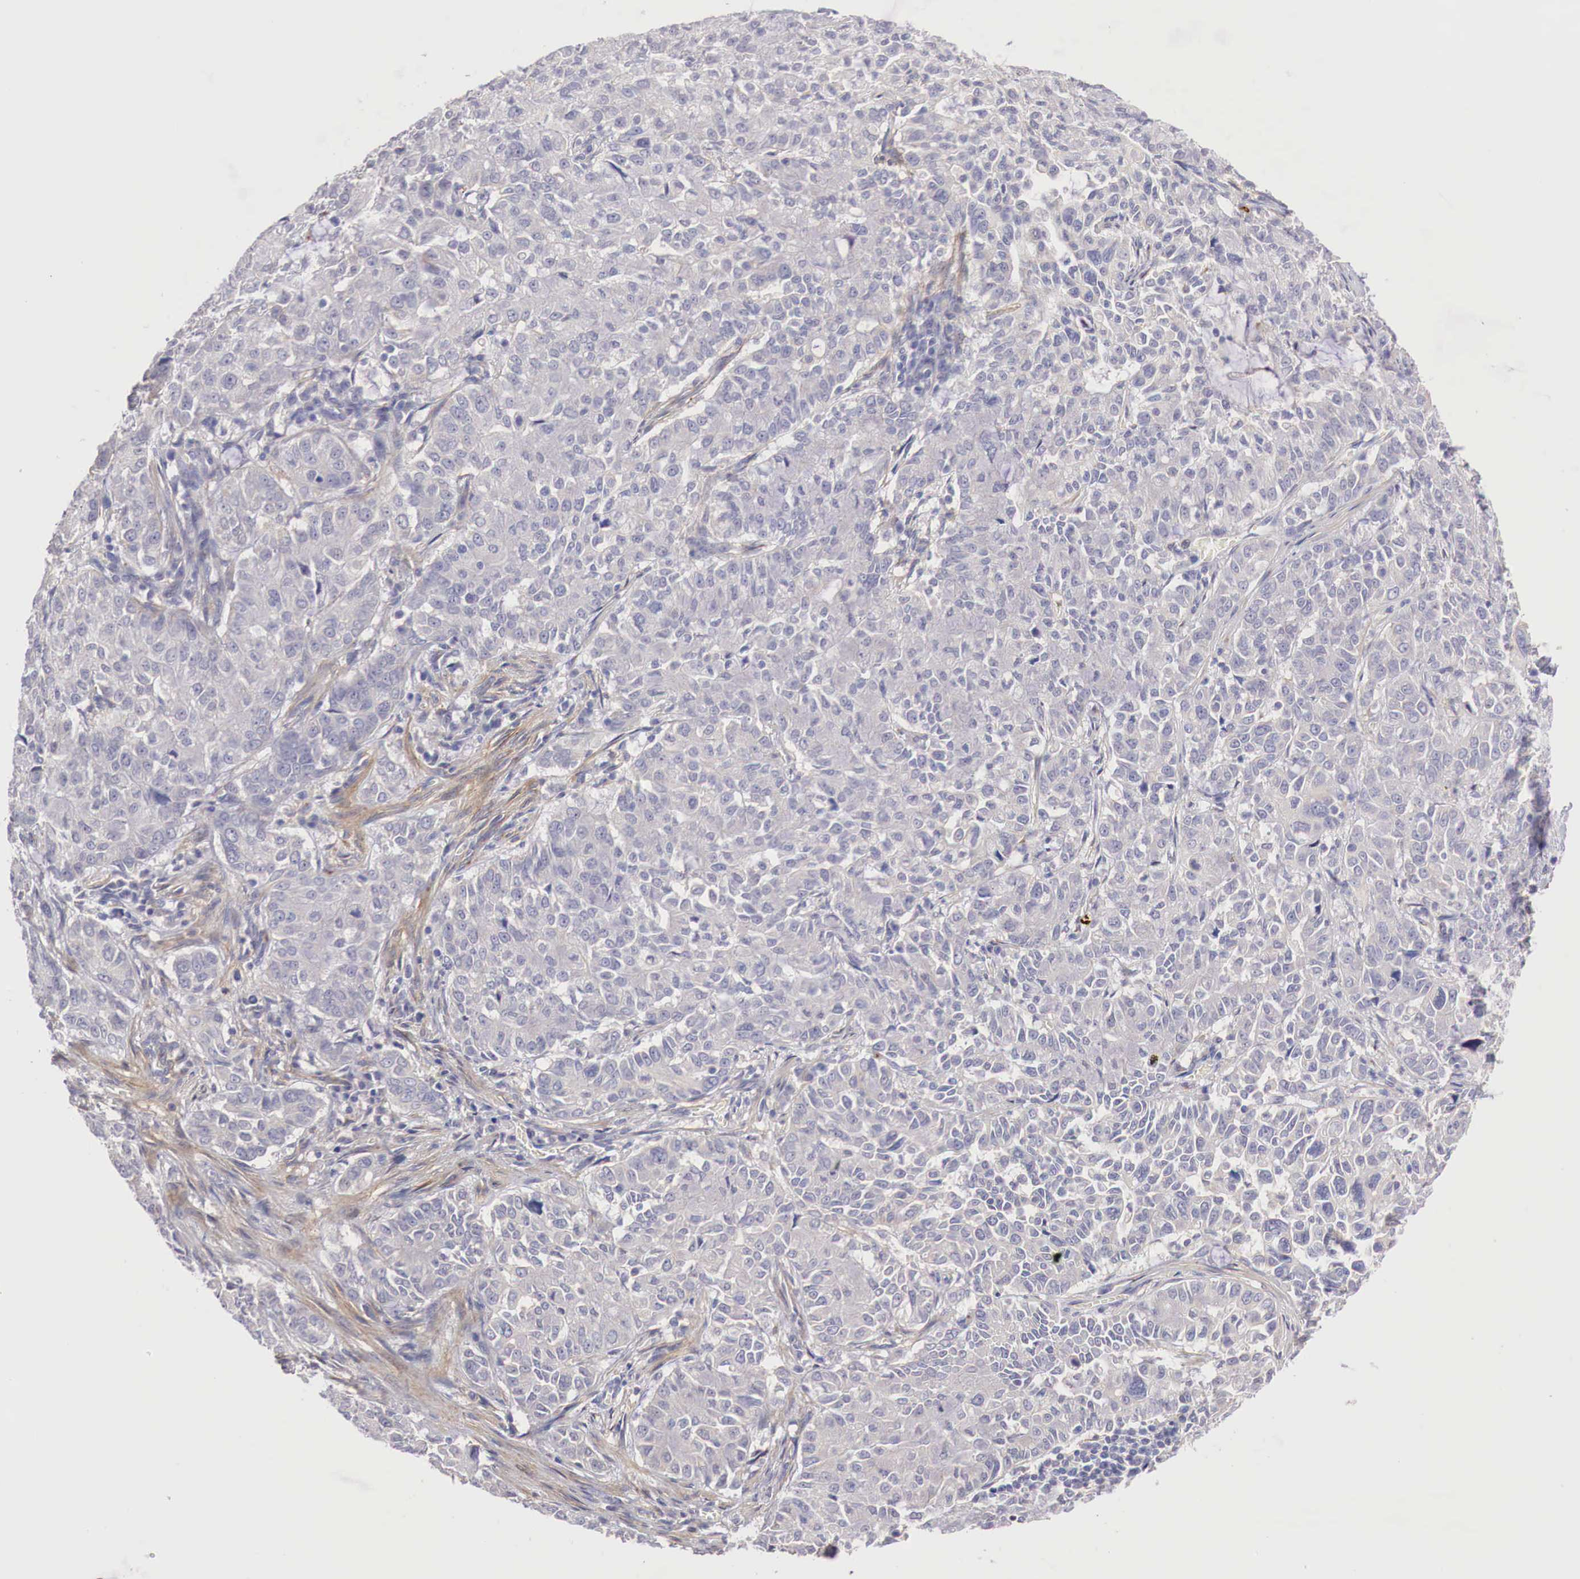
{"staining": {"intensity": "negative", "quantity": "none", "location": "none"}, "tissue": "pancreatic cancer", "cell_type": "Tumor cells", "image_type": "cancer", "snomed": [{"axis": "morphology", "description": "Adenocarcinoma, NOS"}, {"axis": "topography", "description": "Pancreas"}], "caption": "Histopathology image shows no protein expression in tumor cells of pancreatic cancer (adenocarcinoma) tissue.", "gene": "KLHDC7B", "patient": {"sex": "female", "age": 52}}